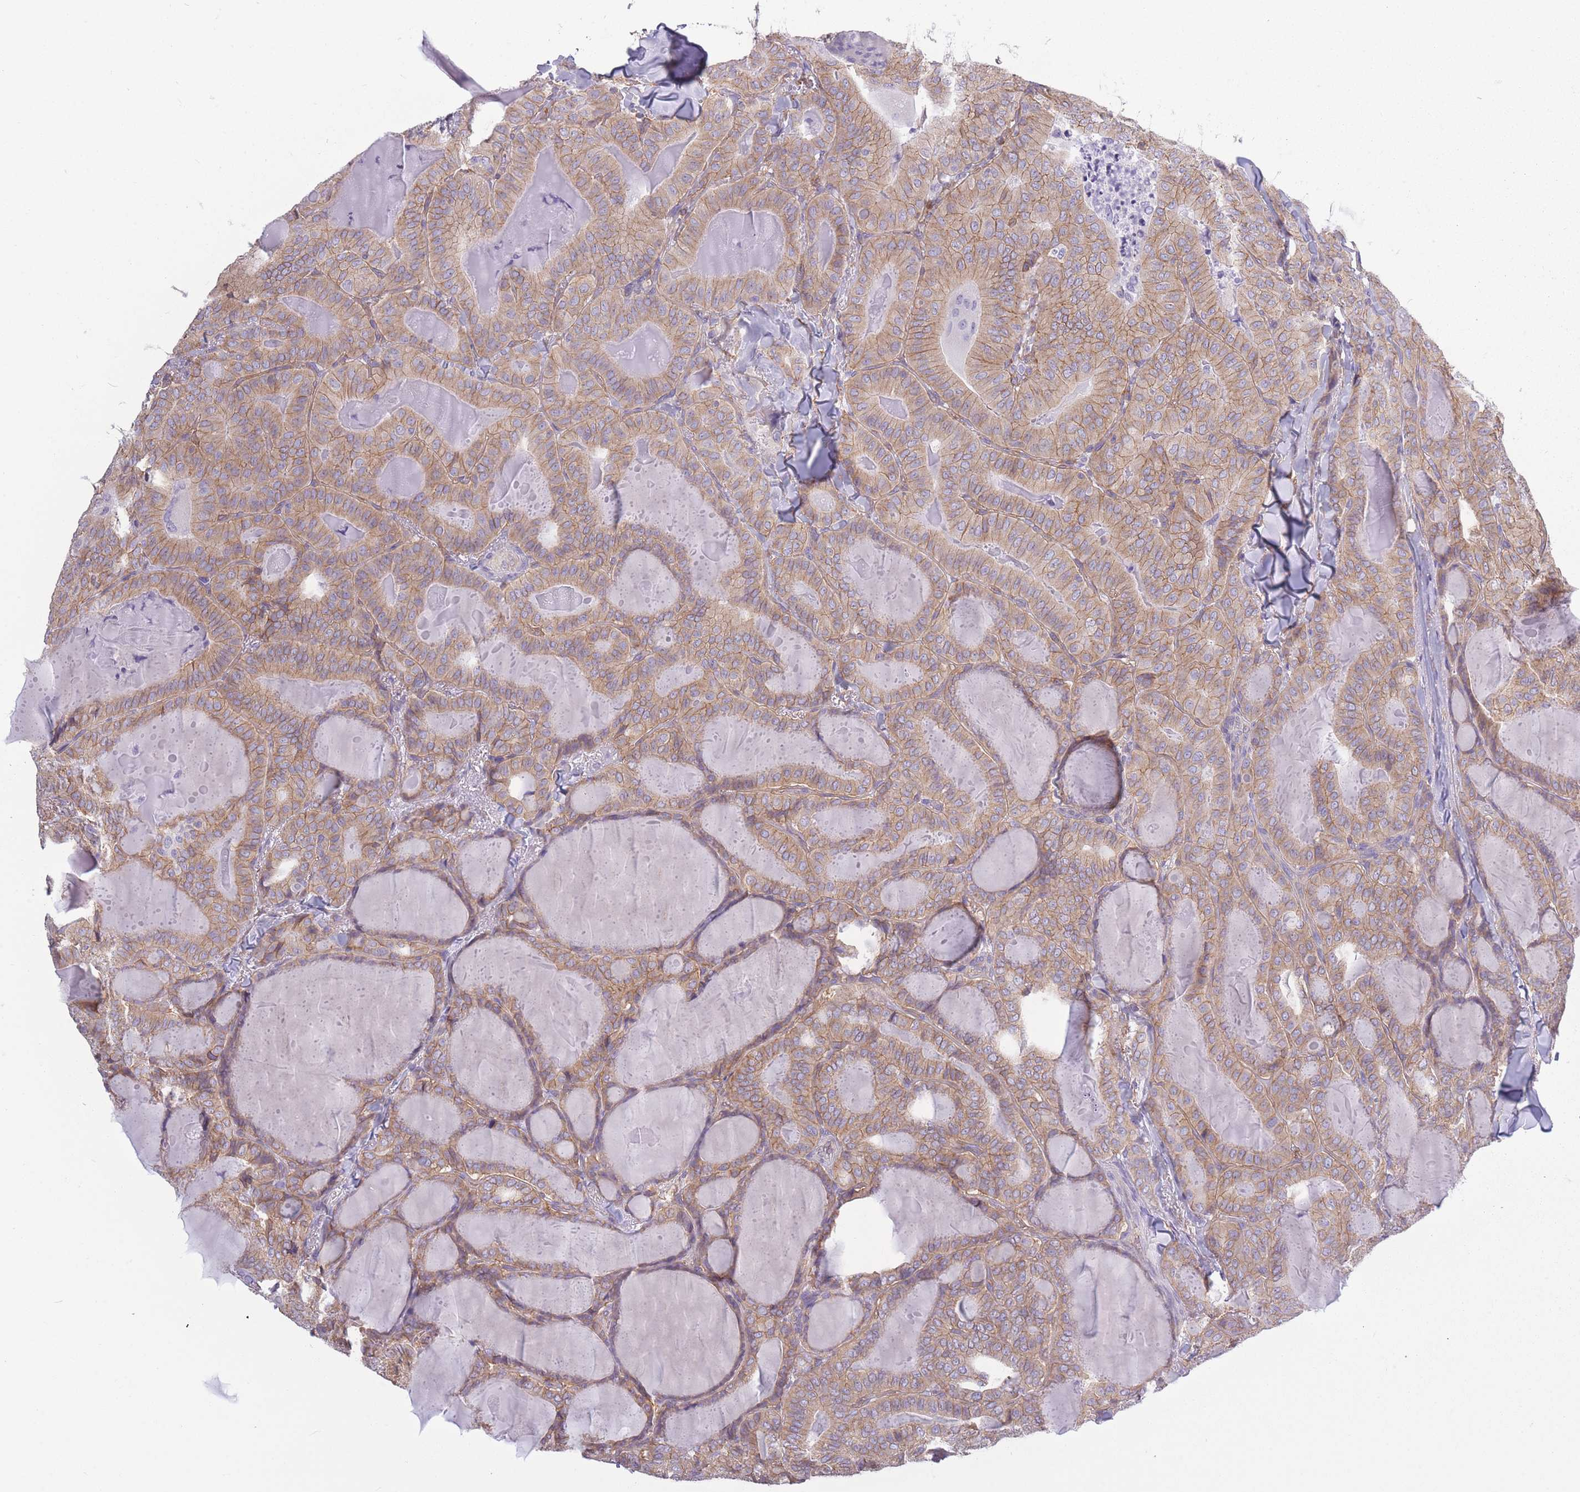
{"staining": {"intensity": "moderate", "quantity": ">75%", "location": "cytoplasmic/membranous"}, "tissue": "thyroid cancer", "cell_type": "Tumor cells", "image_type": "cancer", "snomed": [{"axis": "morphology", "description": "Papillary adenocarcinoma, NOS"}, {"axis": "topography", "description": "Thyroid gland"}], "caption": "Immunohistochemistry (DAB) staining of papillary adenocarcinoma (thyroid) exhibits moderate cytoplasmic/membranous protein staining in approximately >75% of tumor cells.", "gene": "ADD1", "patient": {"sex": "female", "age": 68}}